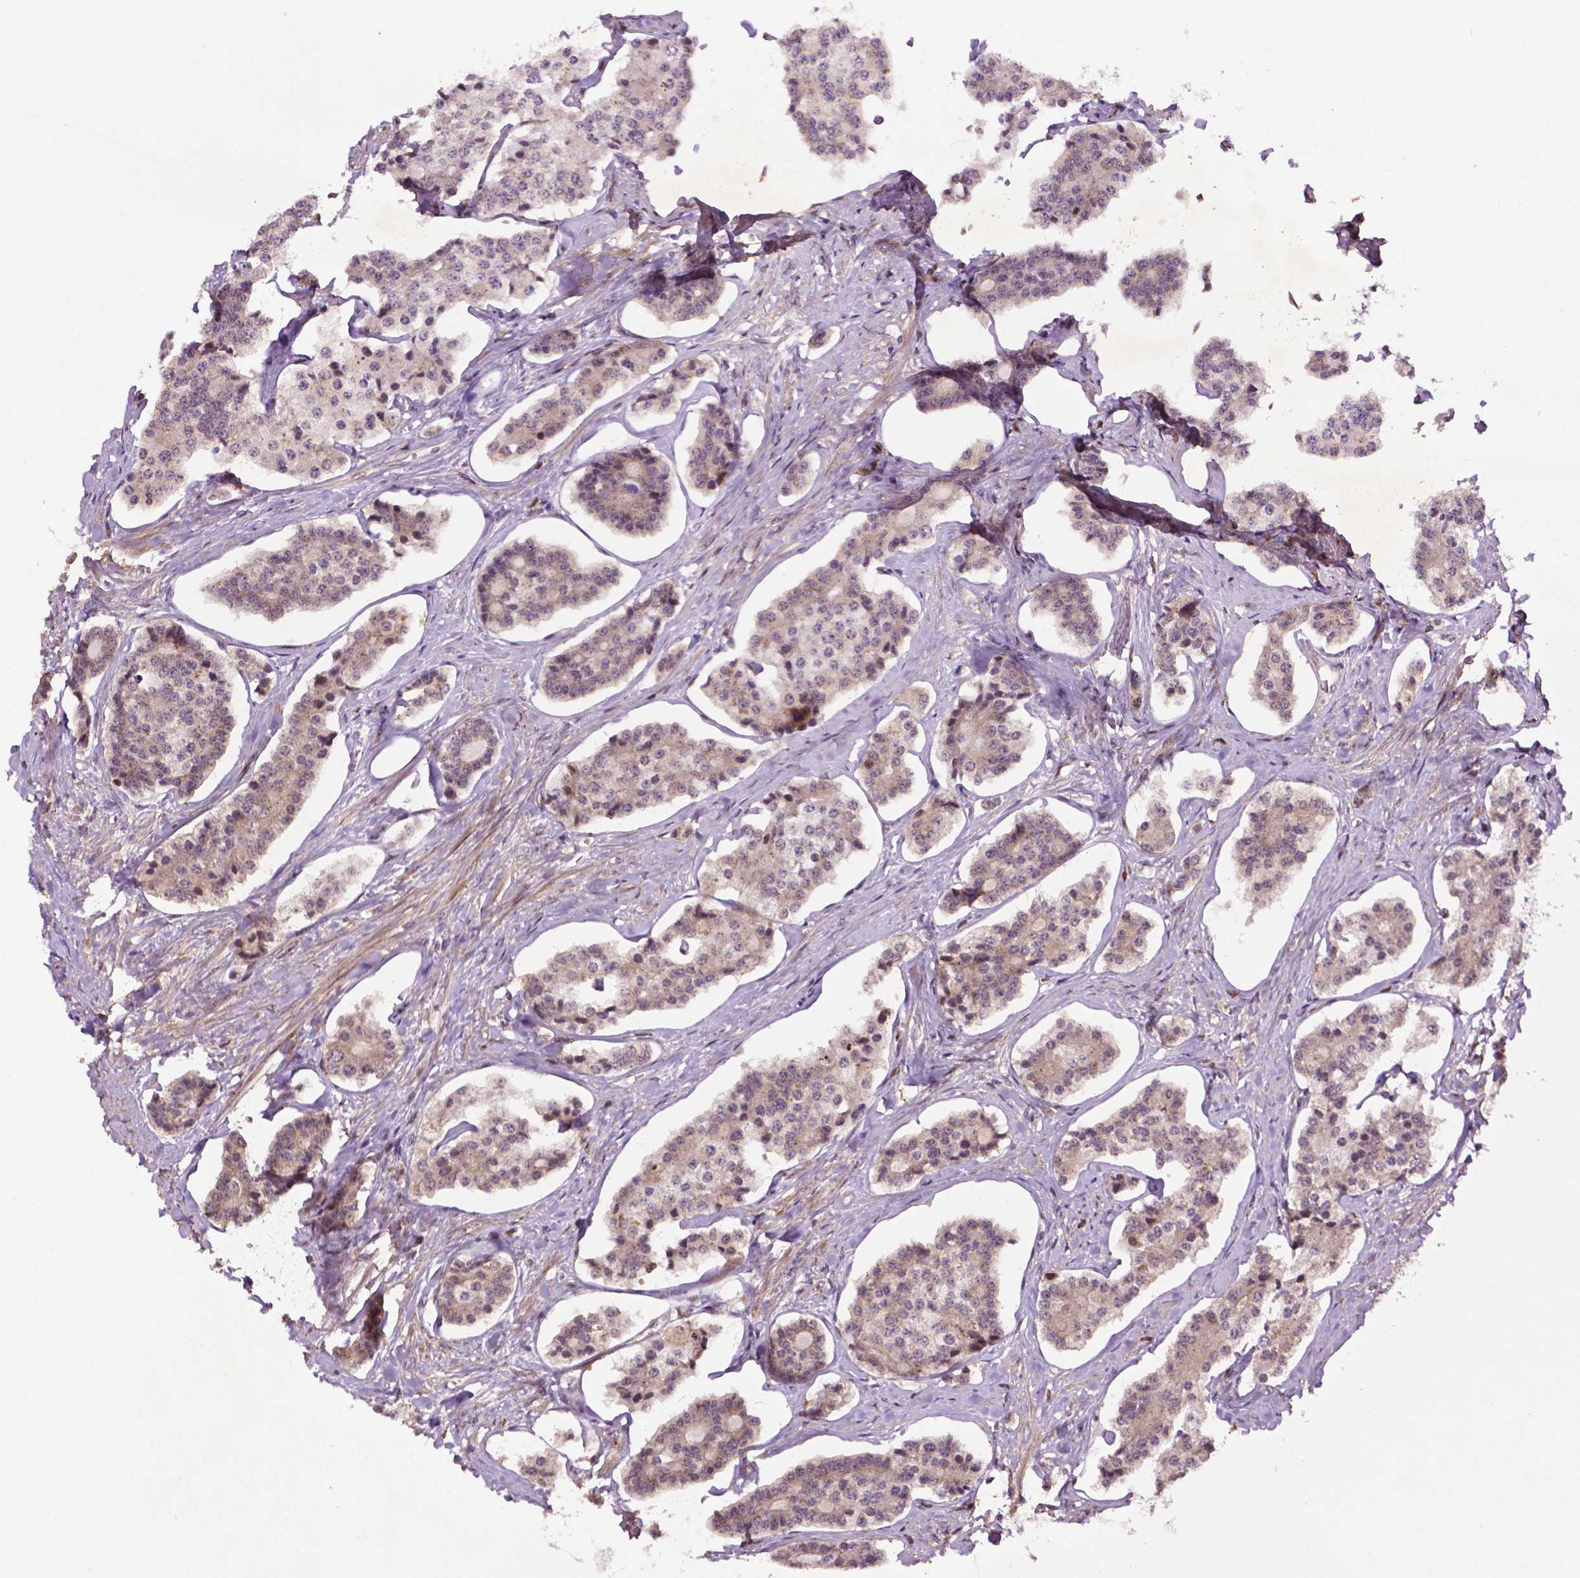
{"staining": {"intensity": "weak", "quantity": "25%-75%", "location": "cytoplasmic/membranous,nuclear"}, "tissue": "carcinoid", "cell_type": "Tumor cells", "image_type": "cancer", "snomed": [{"axis": "morphology", "description": "Carcinoid, malignant, NOS"}, {"axis": "topography", "description": "Small intestine"}], "caption": "A low amount of weak cytoplasmic/membranous and nuclear positivity is identified in approximately 25%-75% of tumor cells in carcinoid tissue.", "gene": "TMX2", "patient": {"sex": "female", "age": 65}}